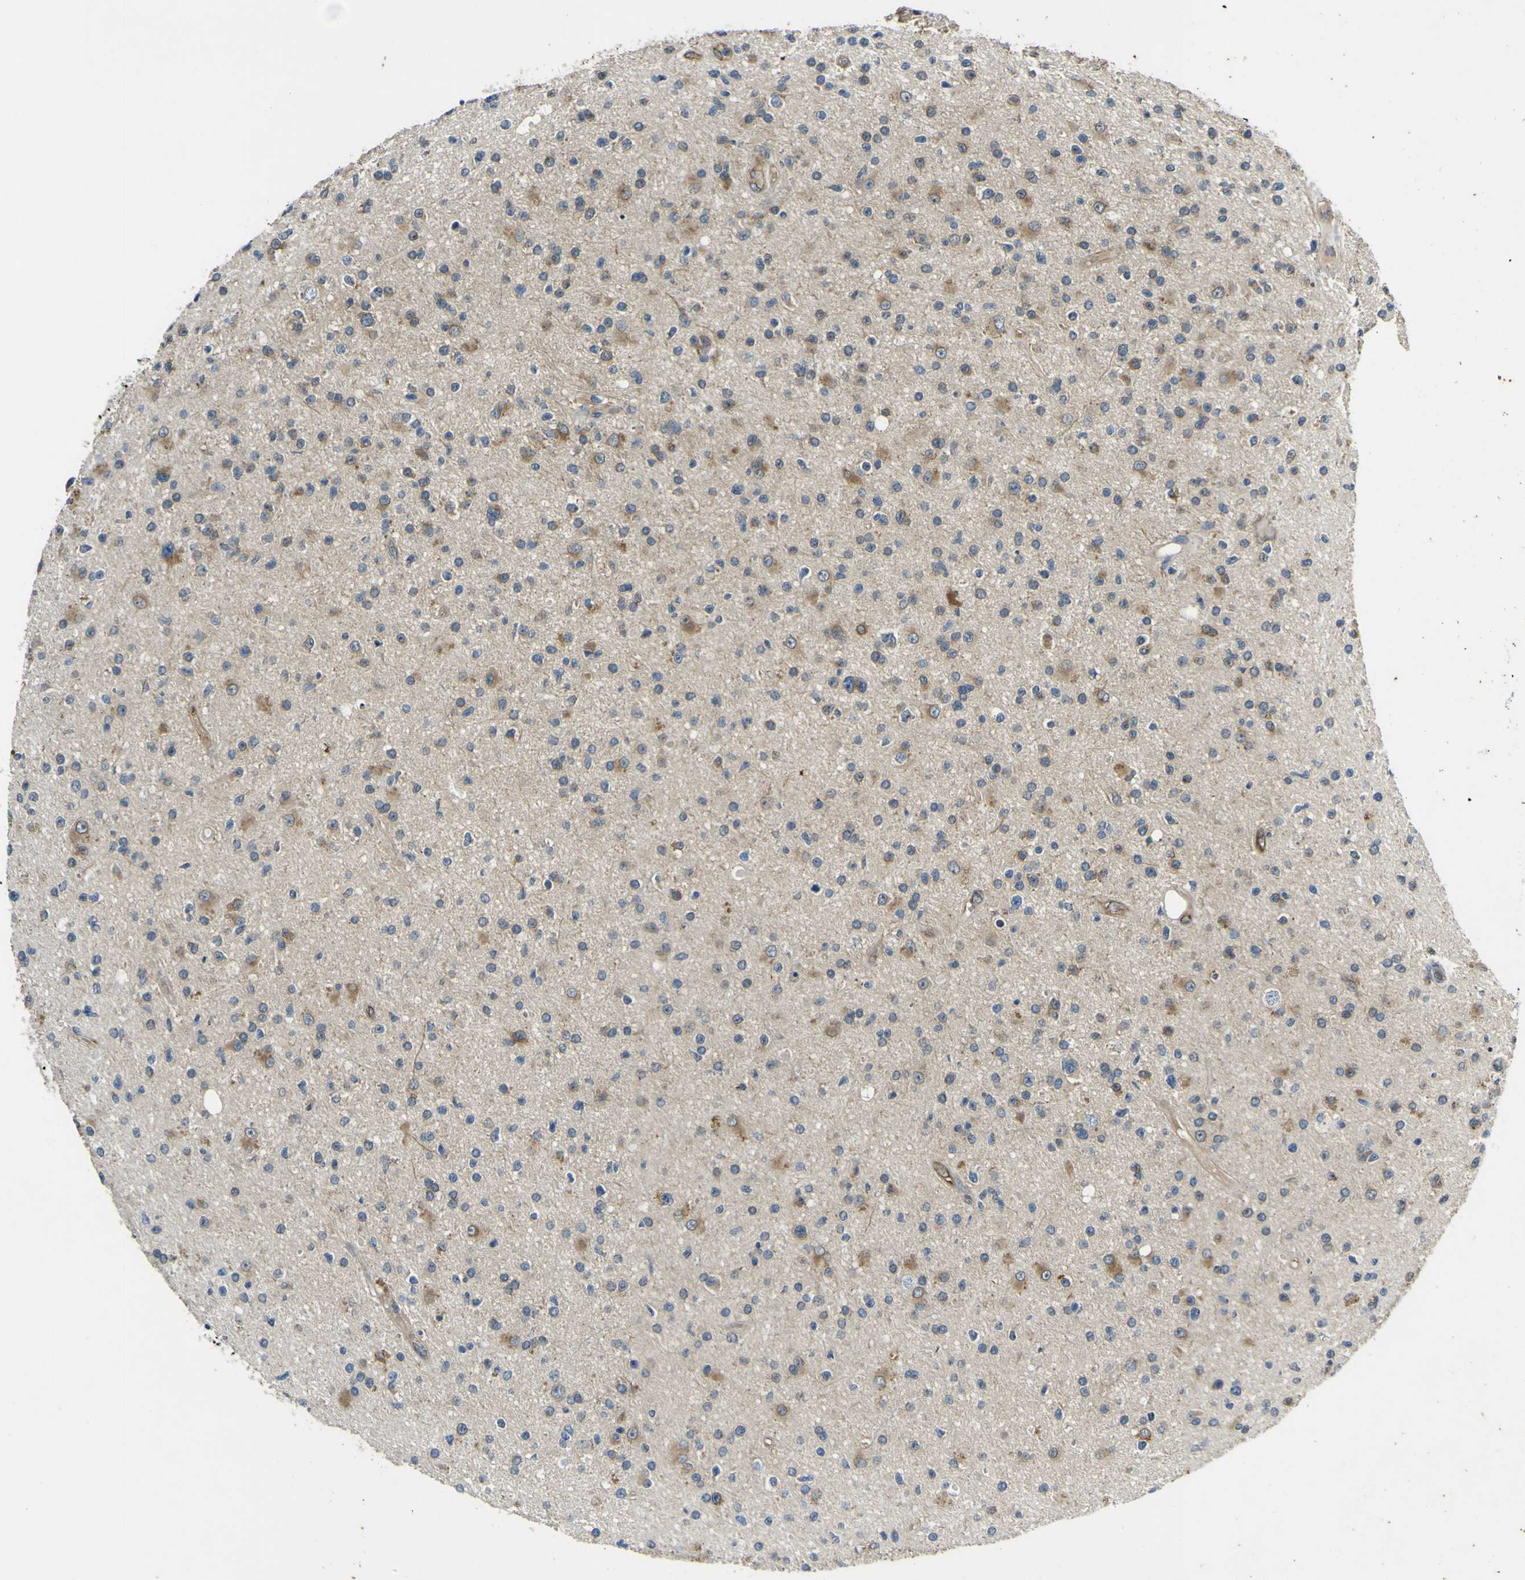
{"staining": {"intensity": "moderate", "quantity": "25%-75%", "location": "cytoplasmic/membranous"}, "tissue": "glioma", "cell_type": "Tumor cells", "image_type": "cancer", "snomed": [{"axis": "morphology", "description": "Glioma, malignant, High grade"}, {"axis": "topography", "description": "Brain"}], "caption": "This is an image of IHC staining of glioma, which shows moderate expression in the cytoplasmic/membranous of tumor cells.", "gene": "LDLR", "patient": {"sex": "male", "age": 33}}